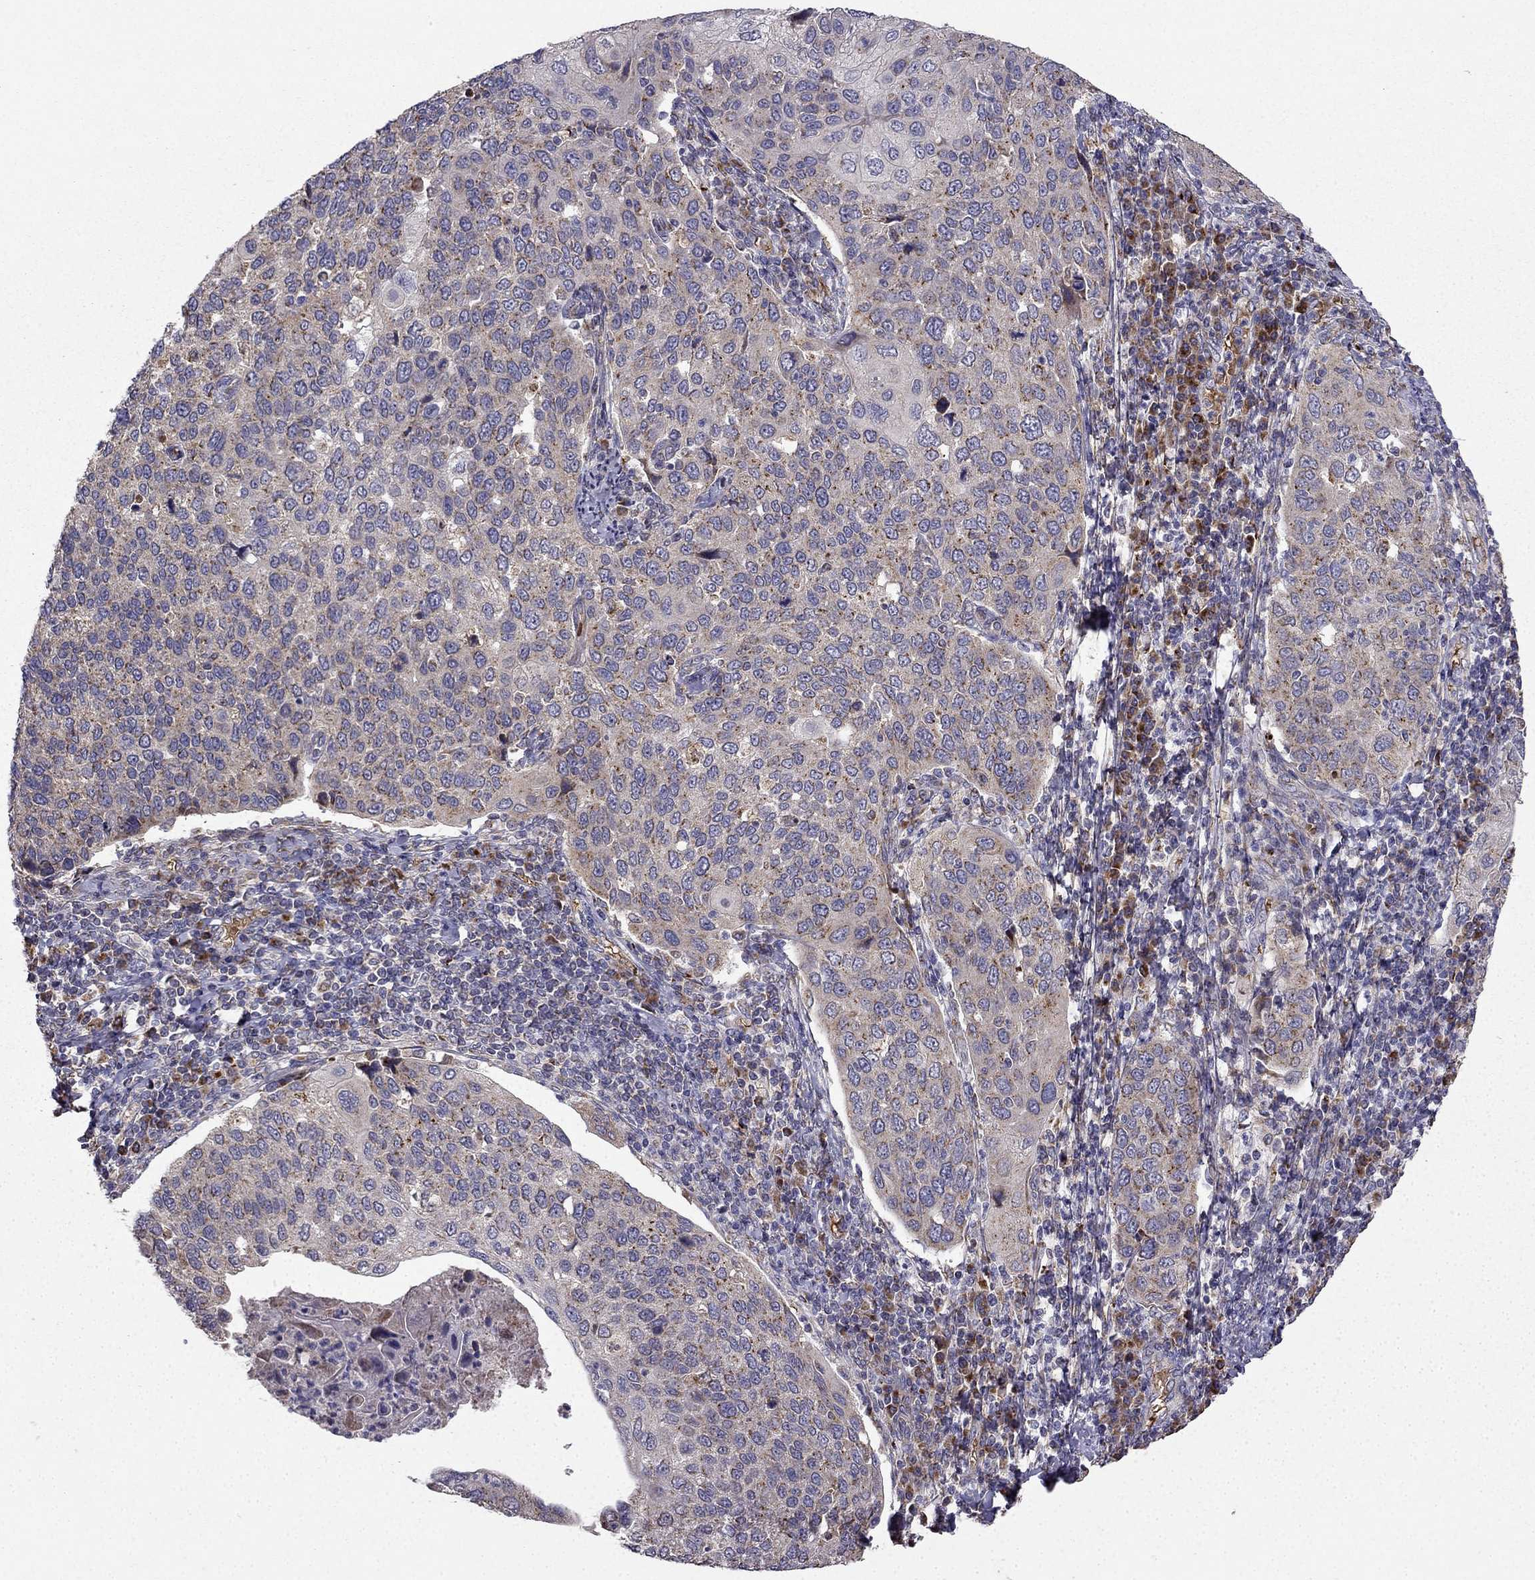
{"staining": {"intensity": "negative", "quantity": "none", "location": "none"}, "tissue": "cervical cancer", "cell_type": "Tumor cells", "image_type": "cancer", "snomed": [{"axis": "morphology", "description": "Squamous cell carcinoma, NOS"}, {"axis": "topography", "description": "Cervix"}], "caption": "High magnification brightfield microscopy of squamous cell carcinoma (cervical) stained with DAB (3,3'-diaminobenzidine) (brown) and counterstained with hematoxylin (blue): tumor cells show no significant staining.", "gene": "B4GALT7", "patient": {"sex": "female", "age": 54}}